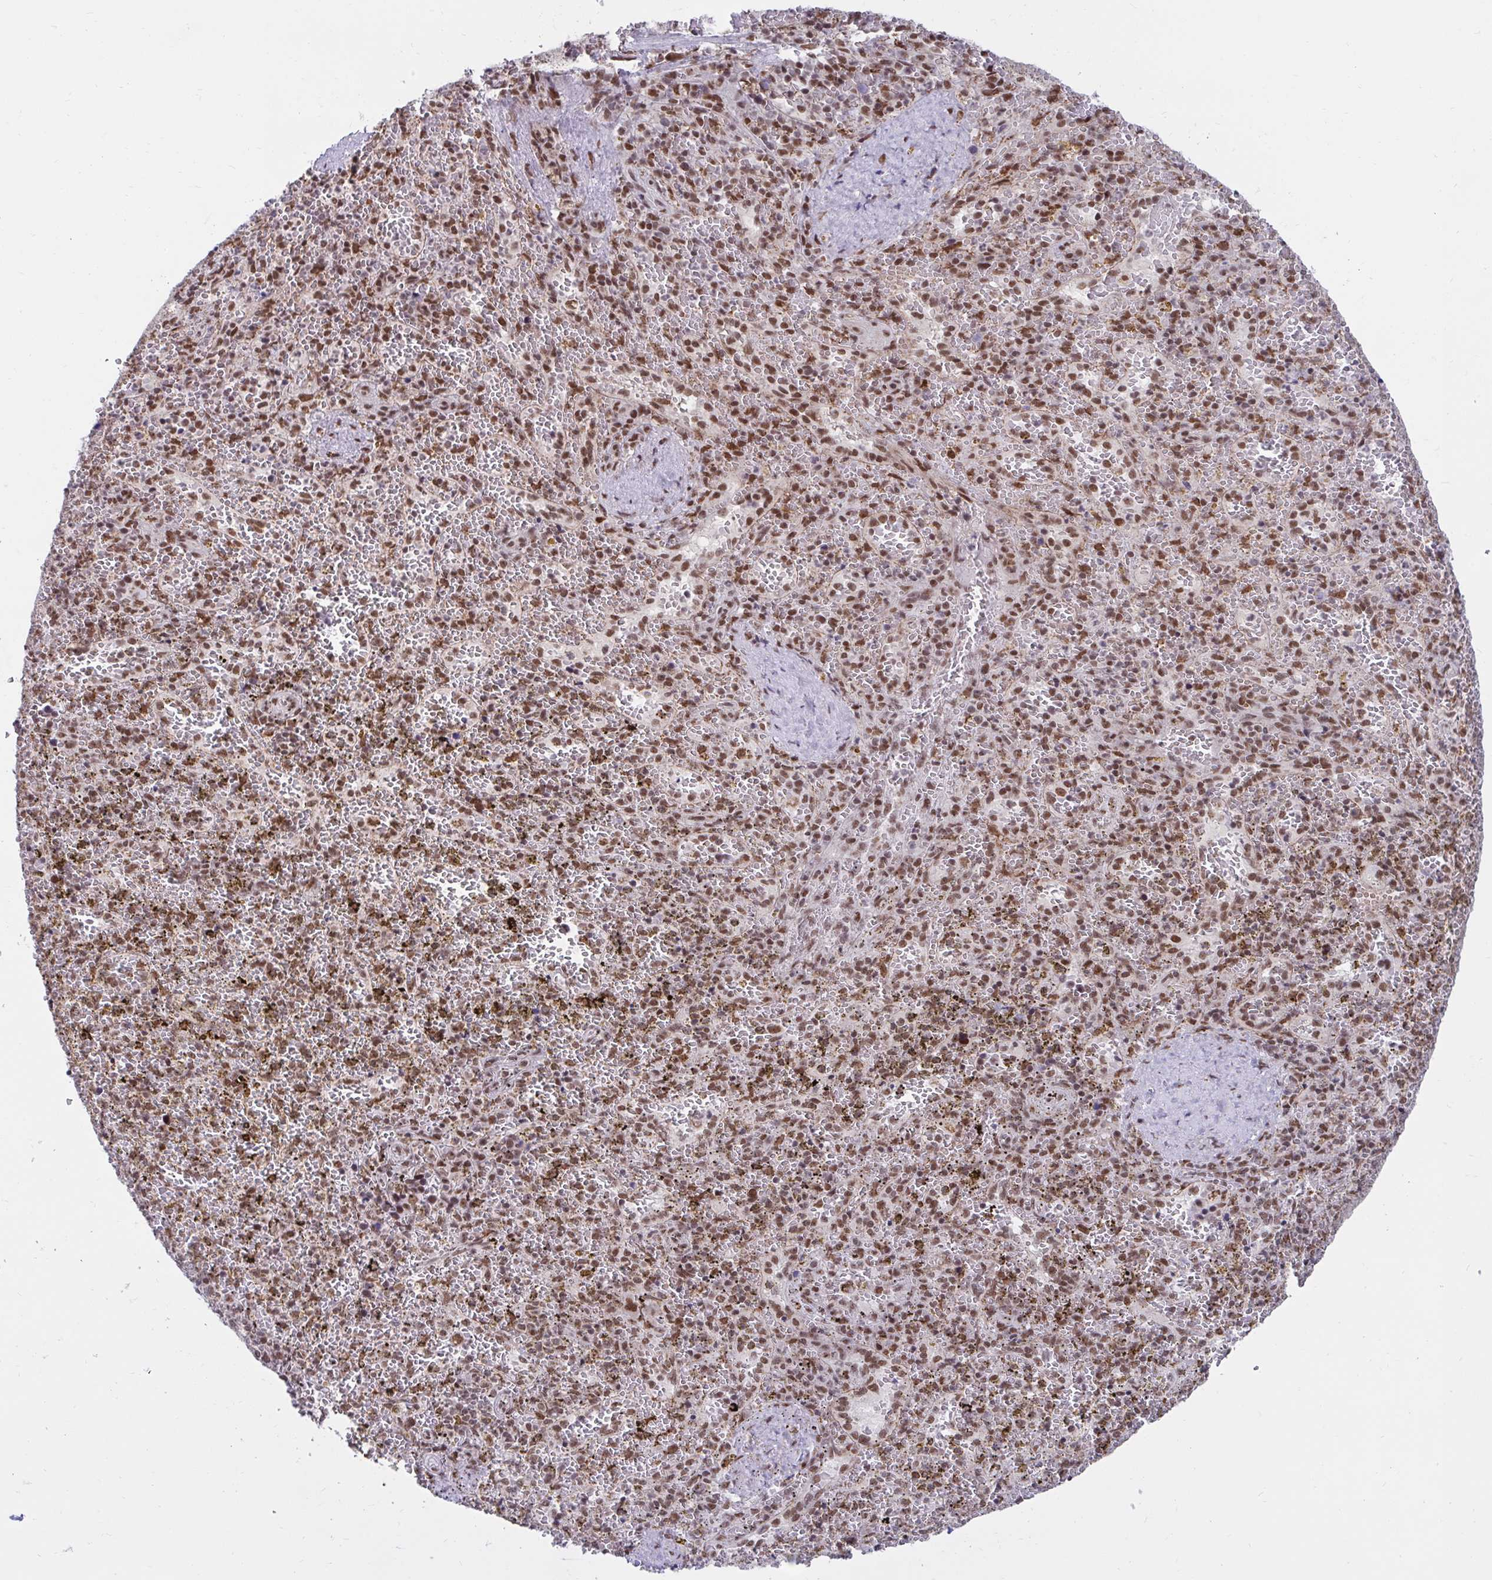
{"staining": {"intensity": "moderate", "quantity": ">75%", "location": "nuclear"}, "tissue": "spleen", "cell_type": "Cells in red pulp", "image_type": "normal", "snomed": [{"axis": "morphology", "description": "Normal tissue, NOS"}, {"axis": "topography", "description": "Spleen"}], "caption": "DAB immunohistochemical staining of benign spleen exhibits moderate nuclear protein staining in about >75% of cells in red pulp. (IHC, brightfield microscopy, high magnification).", "gene": "PHF10", "patient": {"sex": "female", "age": 50}}